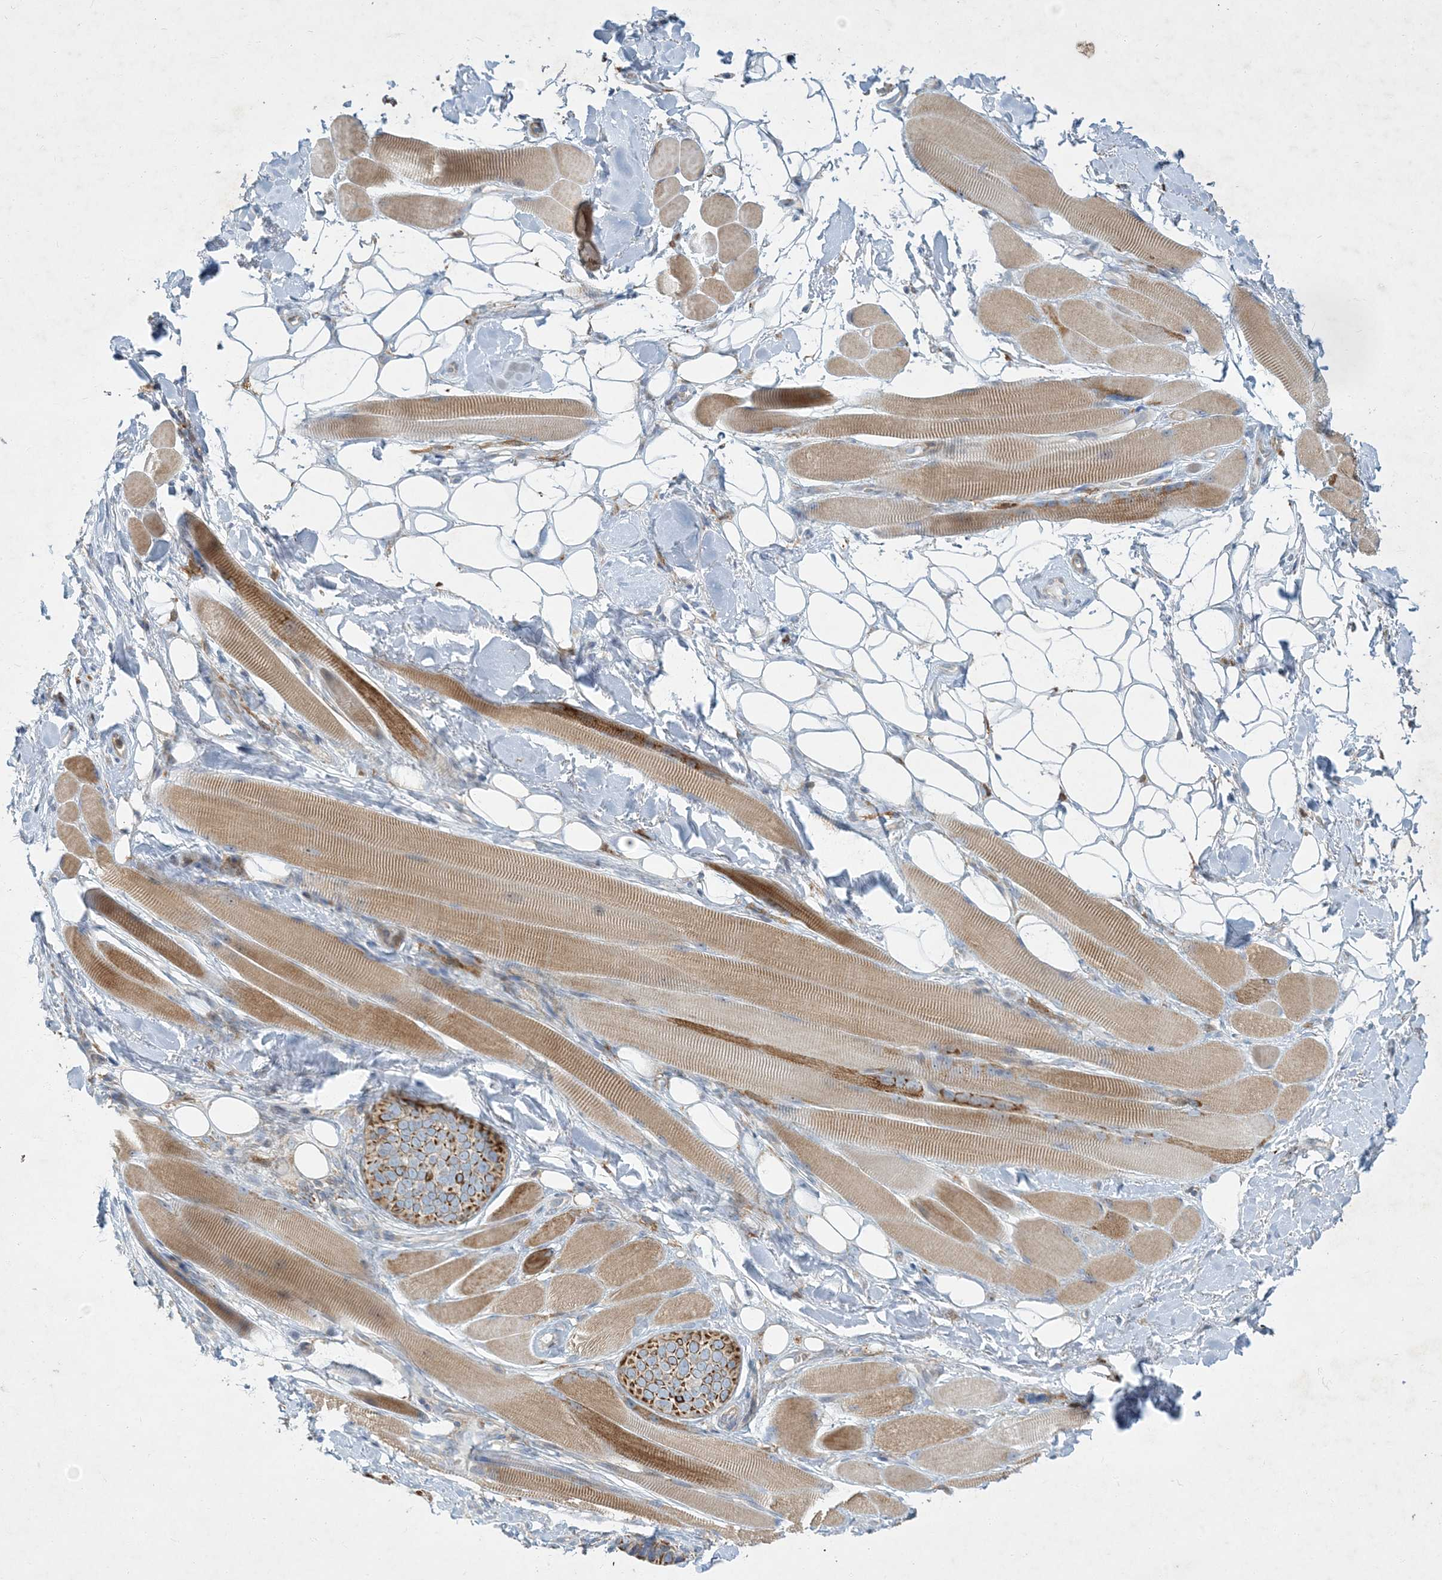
{"staining": {"intensity": "strong", "quantity": "25%-75%", "location": "cytoplasmic/membranous"}, "tissue": "skin cancer", "cell_type": "Tumor cells", "image_type": "cancer", "snomed": [{"axis": "morphology", "description": "Basal cell carcinoma"}, {"axis": "topography", "description": "Skin"}], "caption": "An image of human skin basal cell carcinoma stained for a protein demonstrates strong cytoplasmic/membranous brown staining in tumor cells.", "gene": "LTN1", "patient": {"sex": "male", "age": 62}}